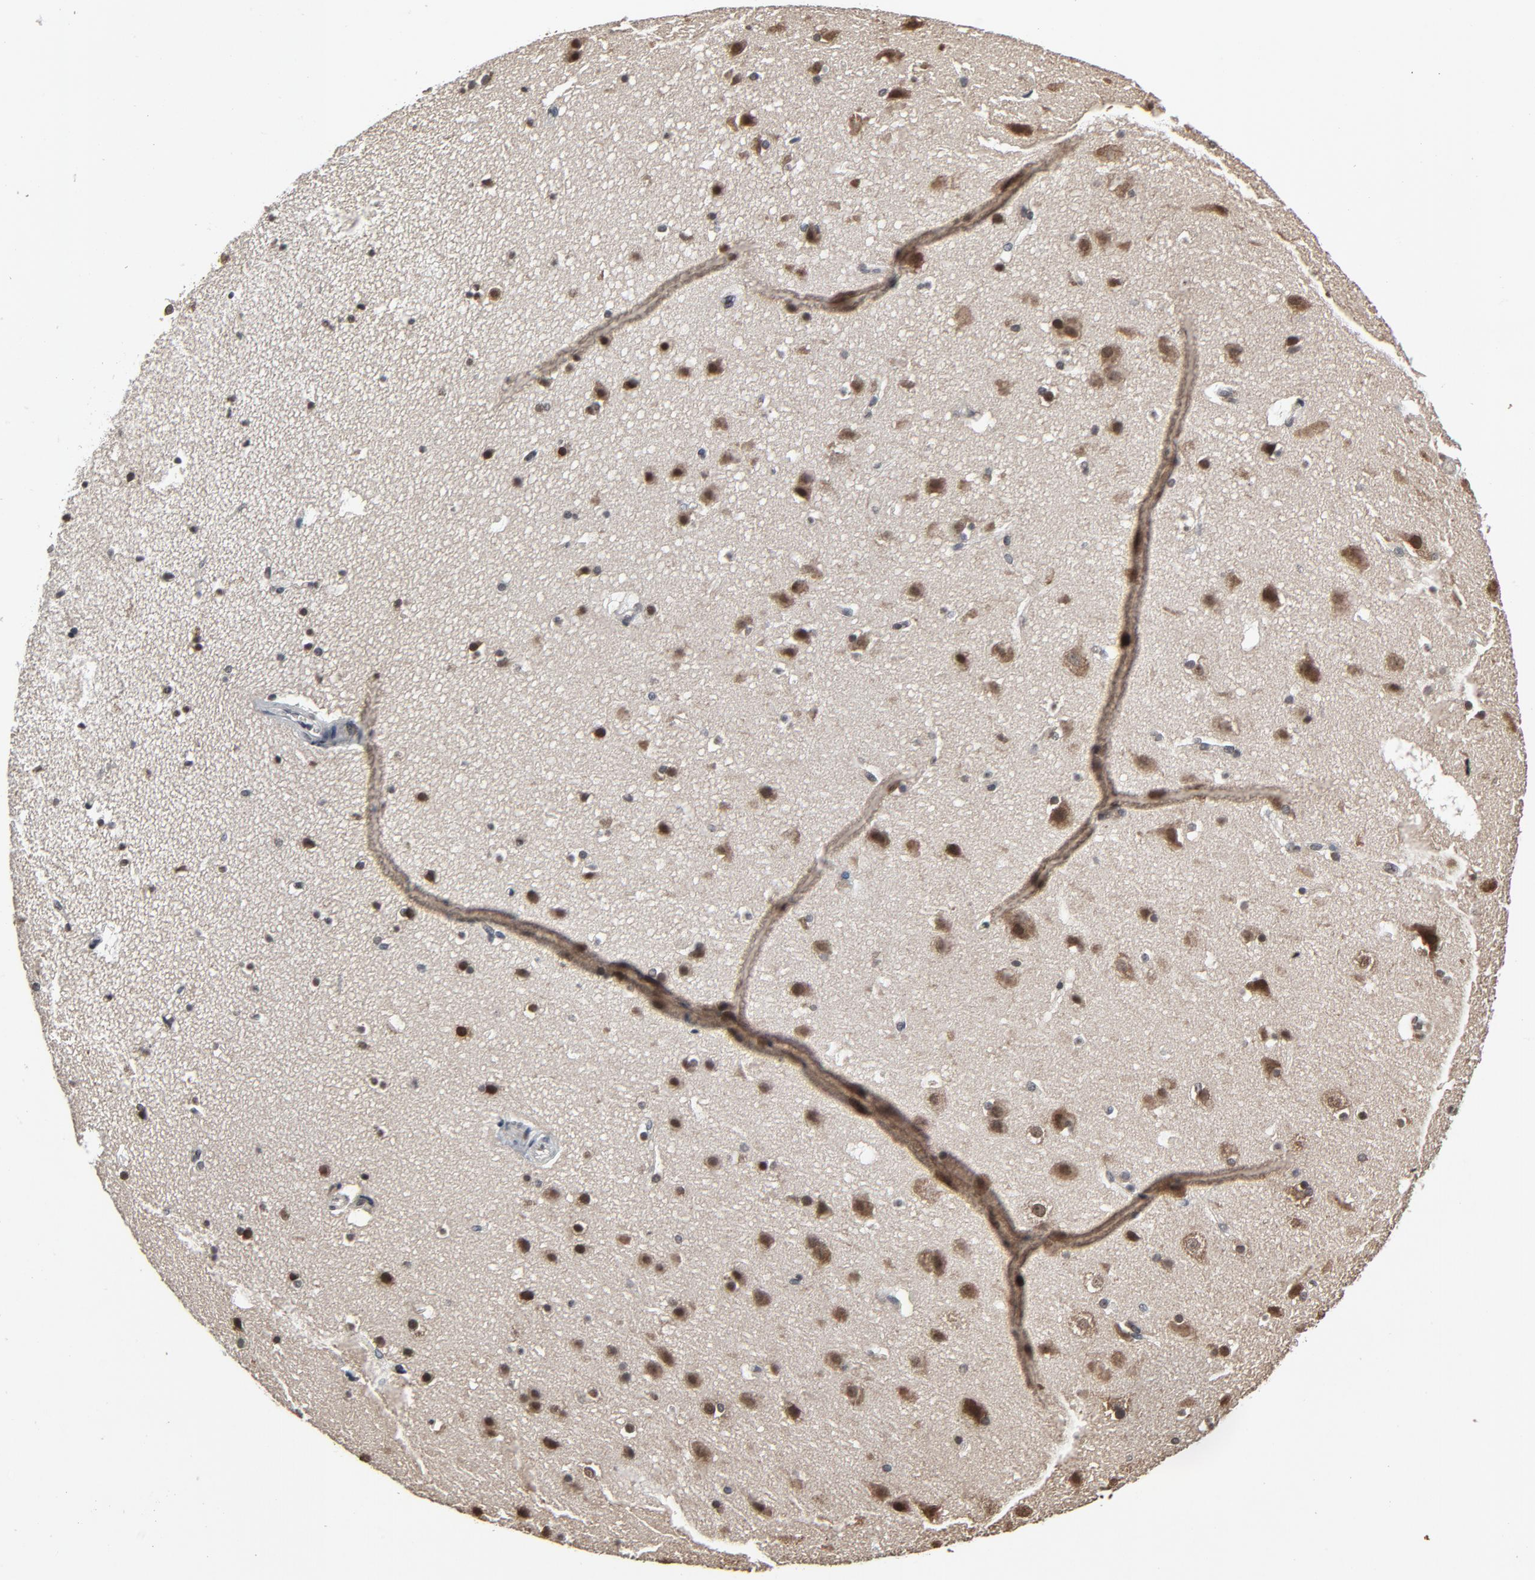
{"staining": {"intensity": "weak", "quantity": ">75%", "location": "cytoplasmic/membranous"}, "tissue": "cerebral cortex", "cell_type": "Endothelial cells", "image_type": "normal", "snomed": [{"axis": "morphology", "description": "Normal tissue, NOS"}, {"axis": "topography", "description": "Cerebral cortex"}], "caption": "High-power microscopy captured an IHC micrograph of benign cerebral cortex, revealing weak cytoplasmic/membranous expression in approximately >75% of endothelial cells.", "gene": "POM121", "patient": {"sex": "male", "age": 45}}